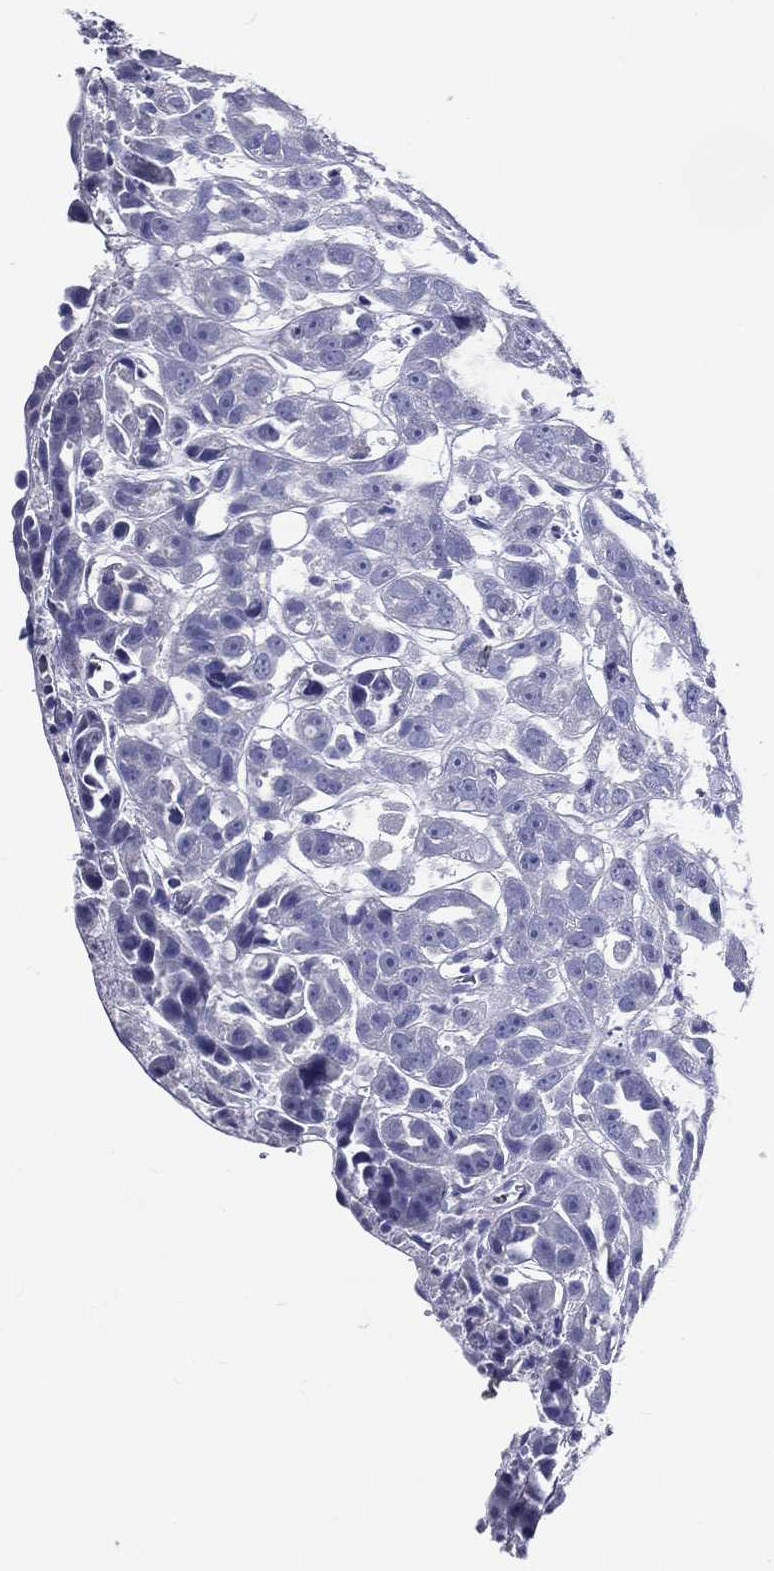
{"staining": {"intensity": "negative", "quantity": "none", "location": "none"}, "tissue": "urothelial cancer", "cell_type": "Tumor cells", "image_type": "cancer", "snomed": [{"axis": "morphology", "description": "Urothelial carcinoma, High grade"}, {"axis": "topography", "description": "Urinary bladder"}], "caption": "There is no significant staining in tumor cells of urothelial carcinoma (high-grade).", "gene": "ACE2", "patient": {"sex": "female", "age": 41}}